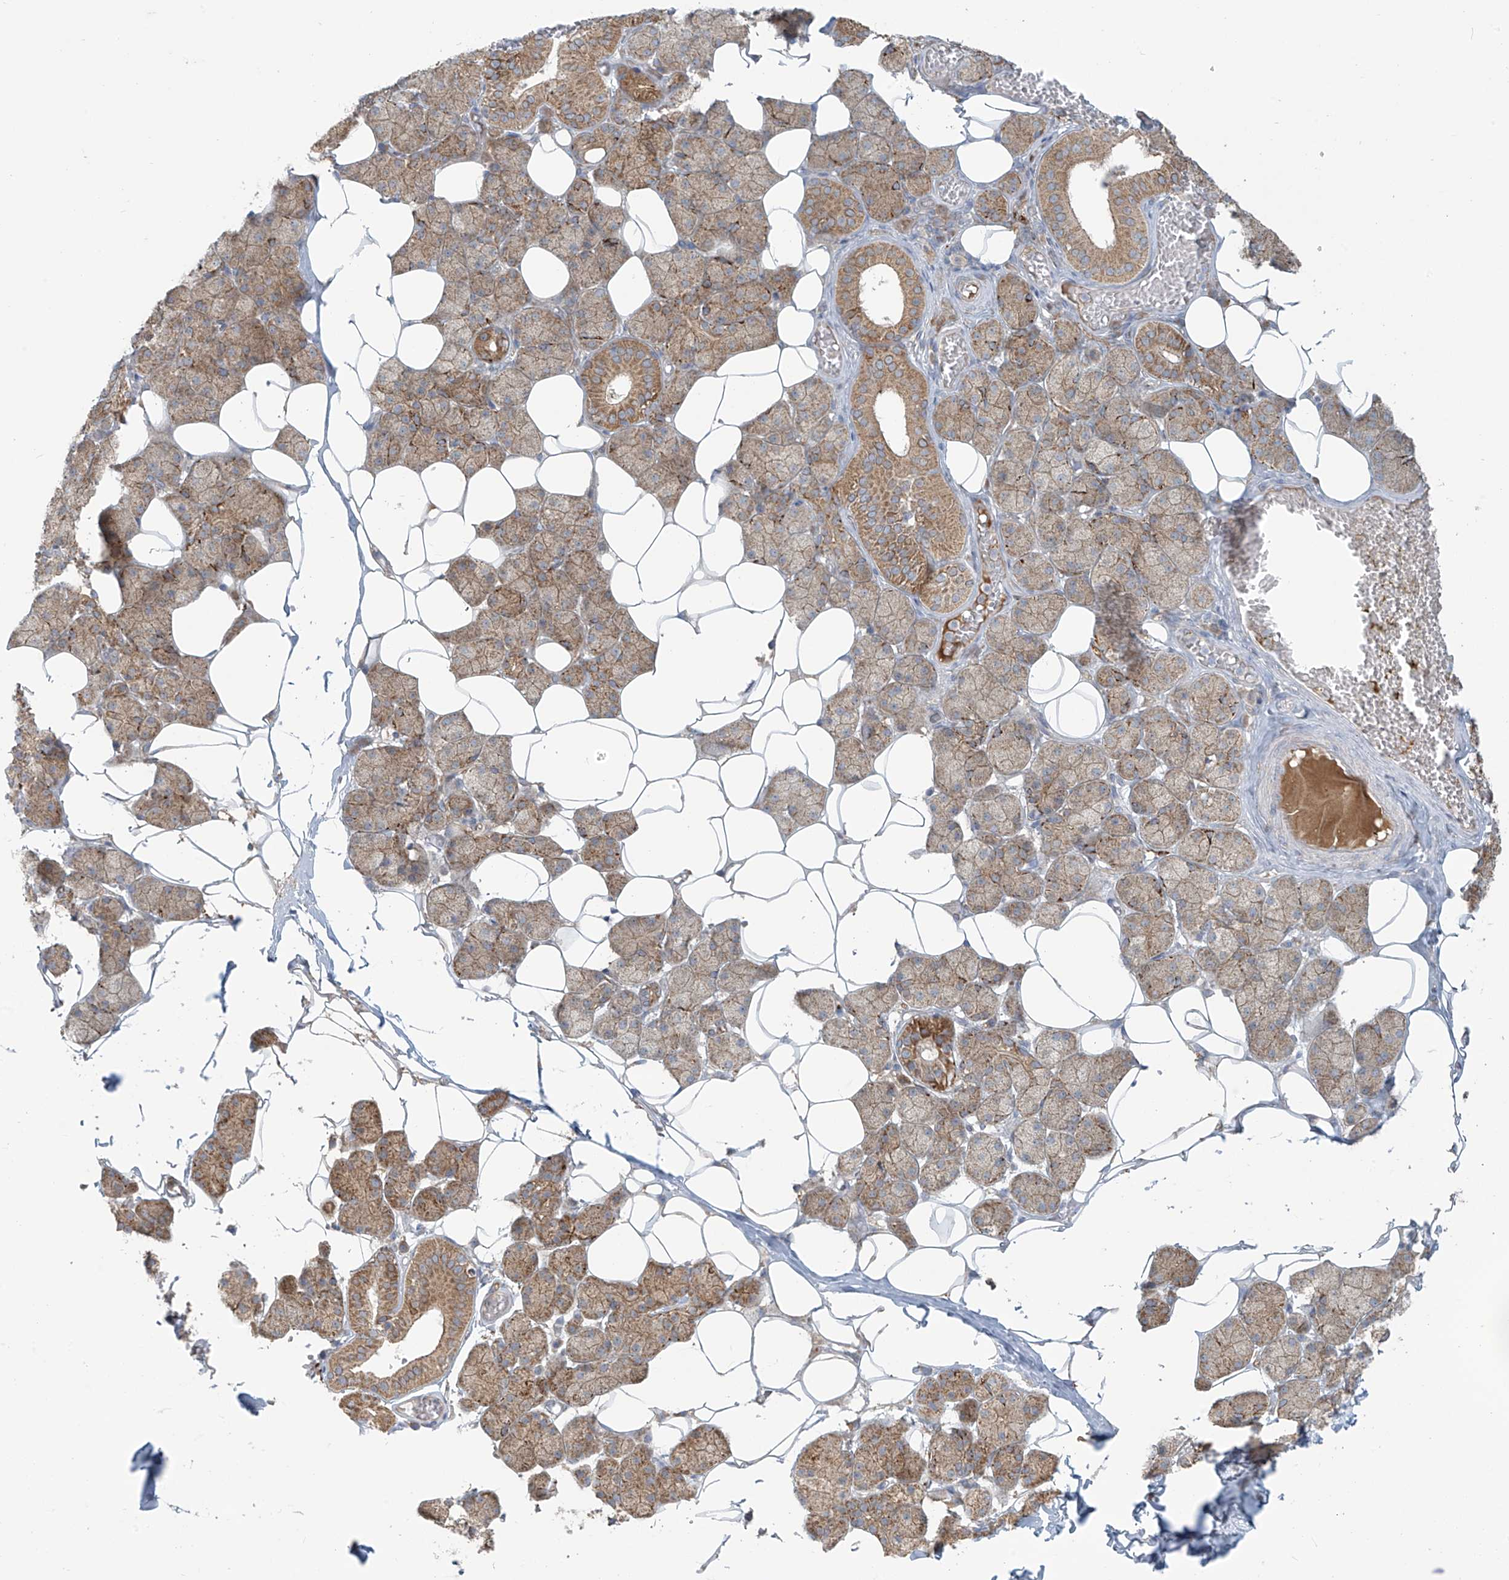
{"staining": {"intensity": "moderate", "quantity": ">75%", "location": "cytoplasmic/membranous"}, "tissue": "salivary gland", "cell_type": "Glandular cells", "image_type": "normal", "snomed": [{"axis": "morphology", "description": "Normal tissue, NOS"}, {"axis": "topography", "description": "Salivary gland"}], "caption": "Salivary gland stained for a protein exhibits moderate cytoplasmic/membranous positivity in glandular cells. (Brightfield microscopy of DAB IHC at high magnification).", "gene": "LZTS3", "patient": {"sex": "female", "age": 33}}